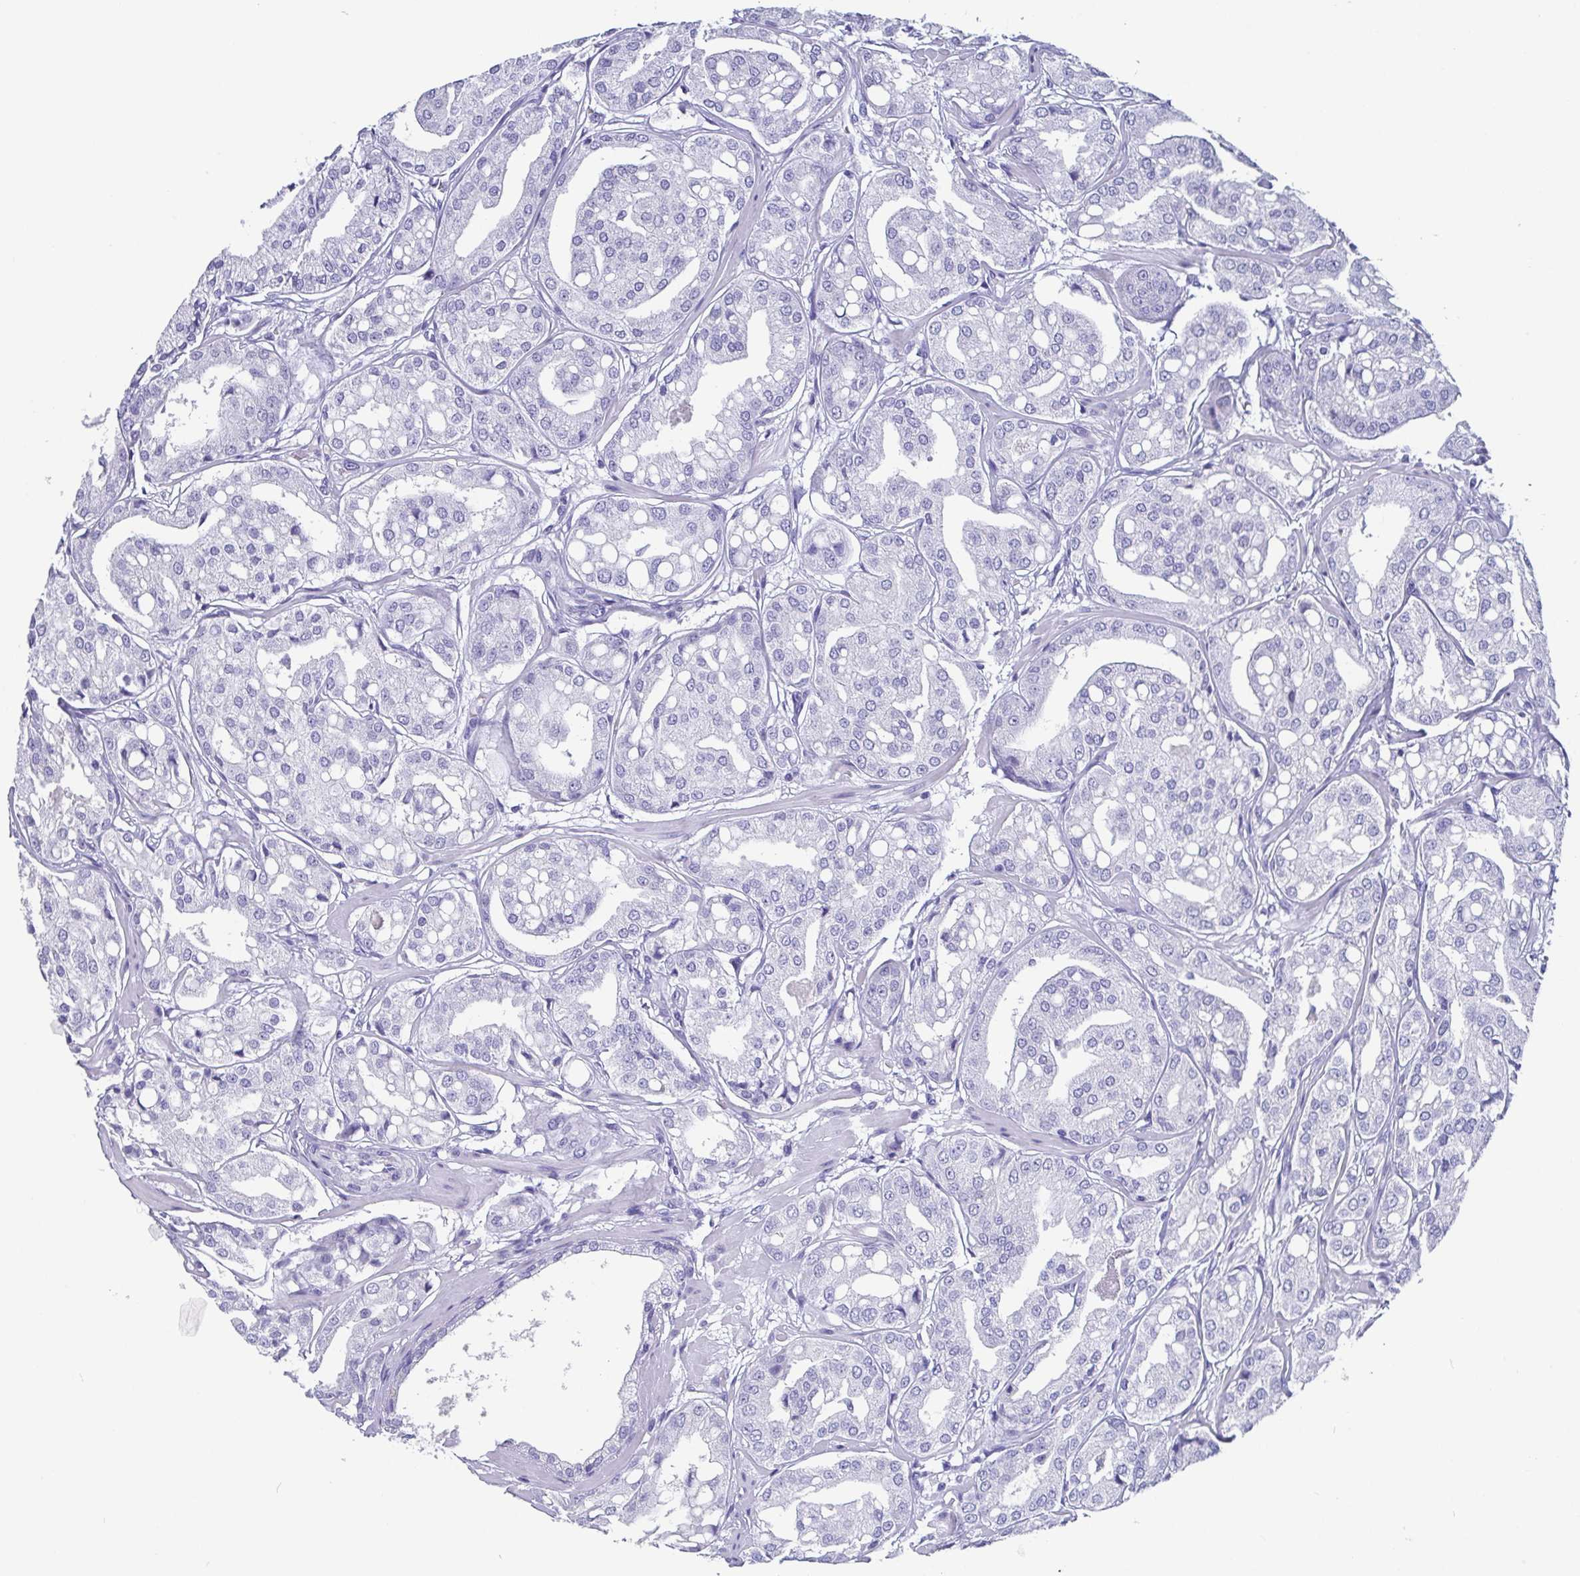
{"staining": {"intensity": "negative", "quantity": "none", "location": "none"}, "tissue": "renal cancer", "cell_type": "Tumor cells", "image_type": "cancer", "snomed": [{"axis": "morphology", "description": "Adenocarcinoma, NOS"}, {"axis": "topography", "description": "Urinary bladder"}], "caption": "Tumor cells are negative for protein expression in human adenocarcinoma (renal).", "gene": "SCGN", "patient": {"sex": "male", "age": 61}}